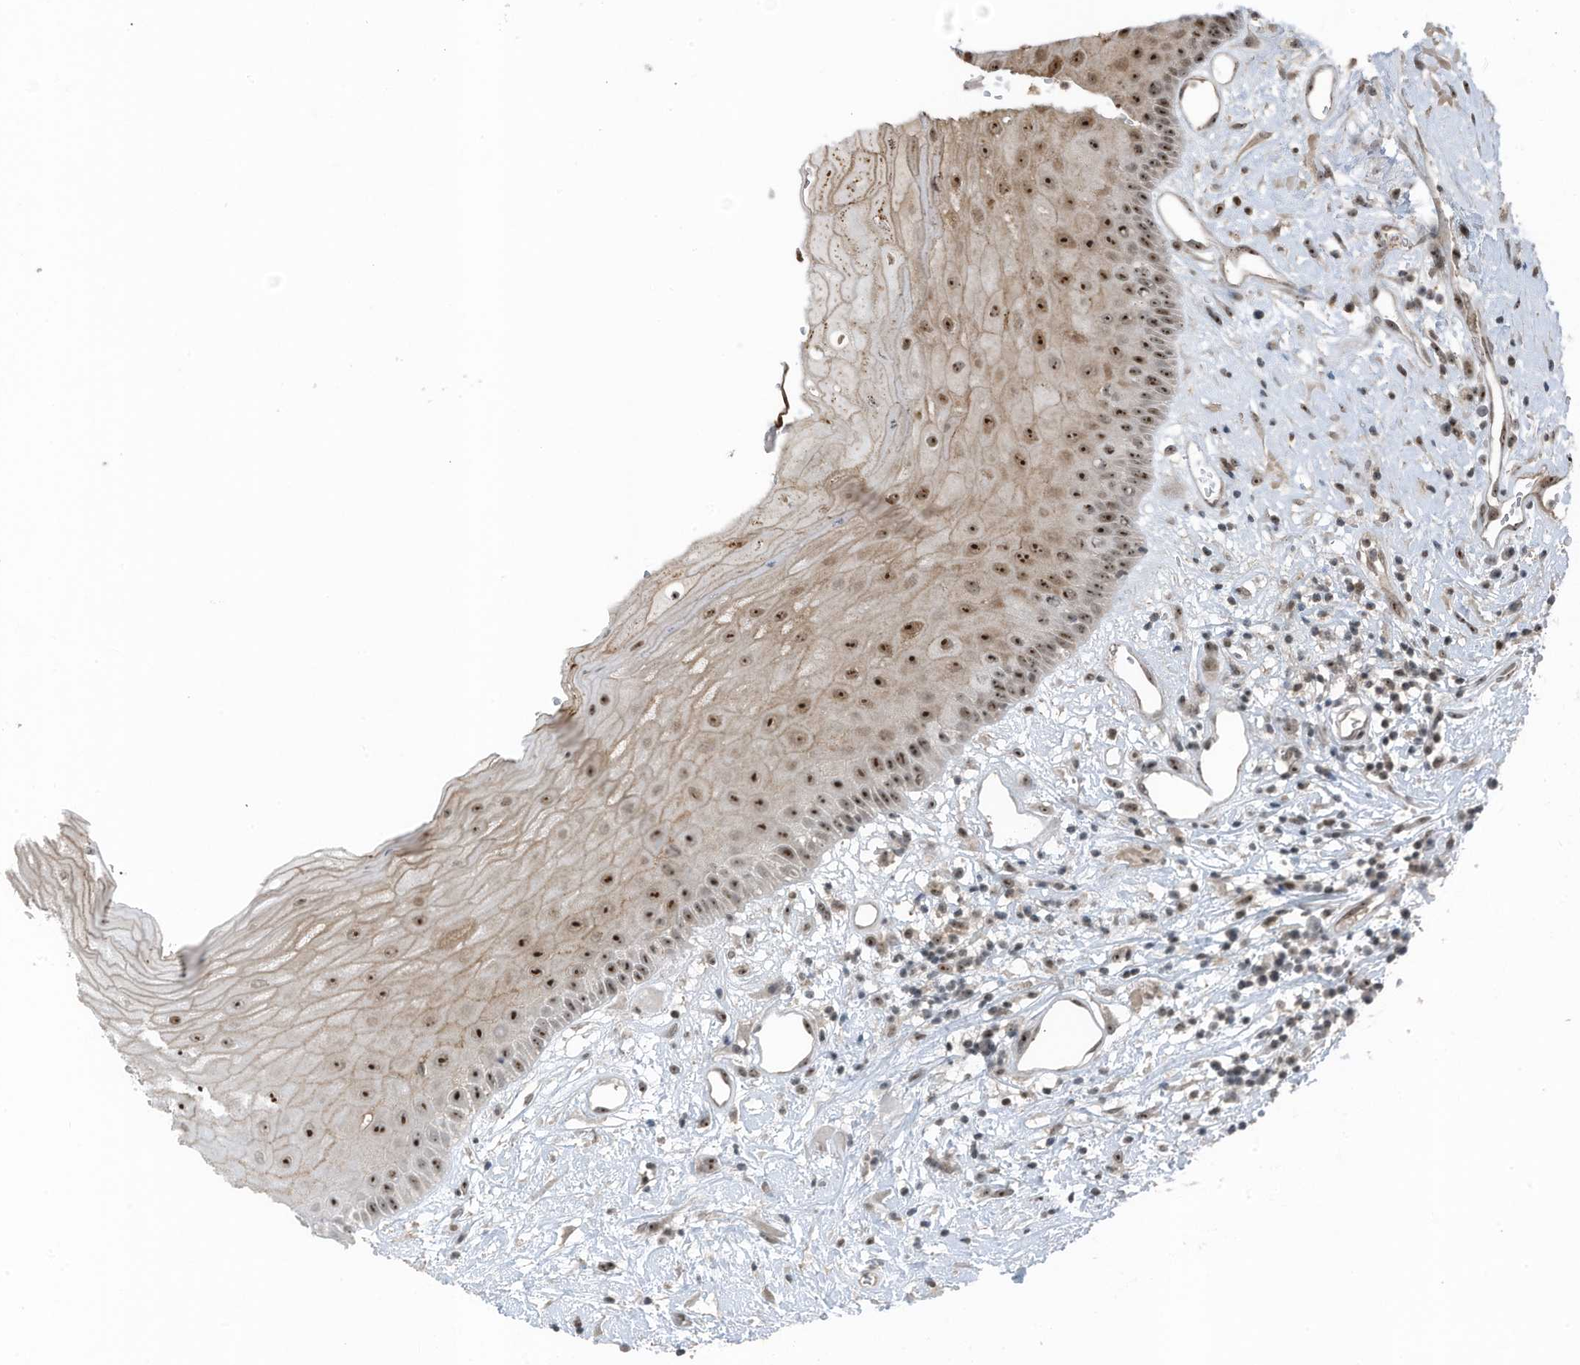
{"staining": {"intensity": "strong", "quantity": ">75%", "location": "nuclear"}, "tissue": "oral mucosa", "cell_type": "Squamous epithelial cells", "image_type": "normal", "snomed": [{"axis": "morphology", "description": "Normal tissue, NOS"}, {"axis": "topography", "description": "Oral tissue"}], "caption": "Oral mucosa stained with immunohistochemistry shows strong nuclear positivity in approximately >75% of squamous epithelial cells. The staining was performed using DAB (3,3'-diaminobenzidine), with brown indicating positive protein expression. Nuclei are stained blue with hematoxylin.", "gene": "UTP3", "patient": {"sex": "female", "age": 76}}